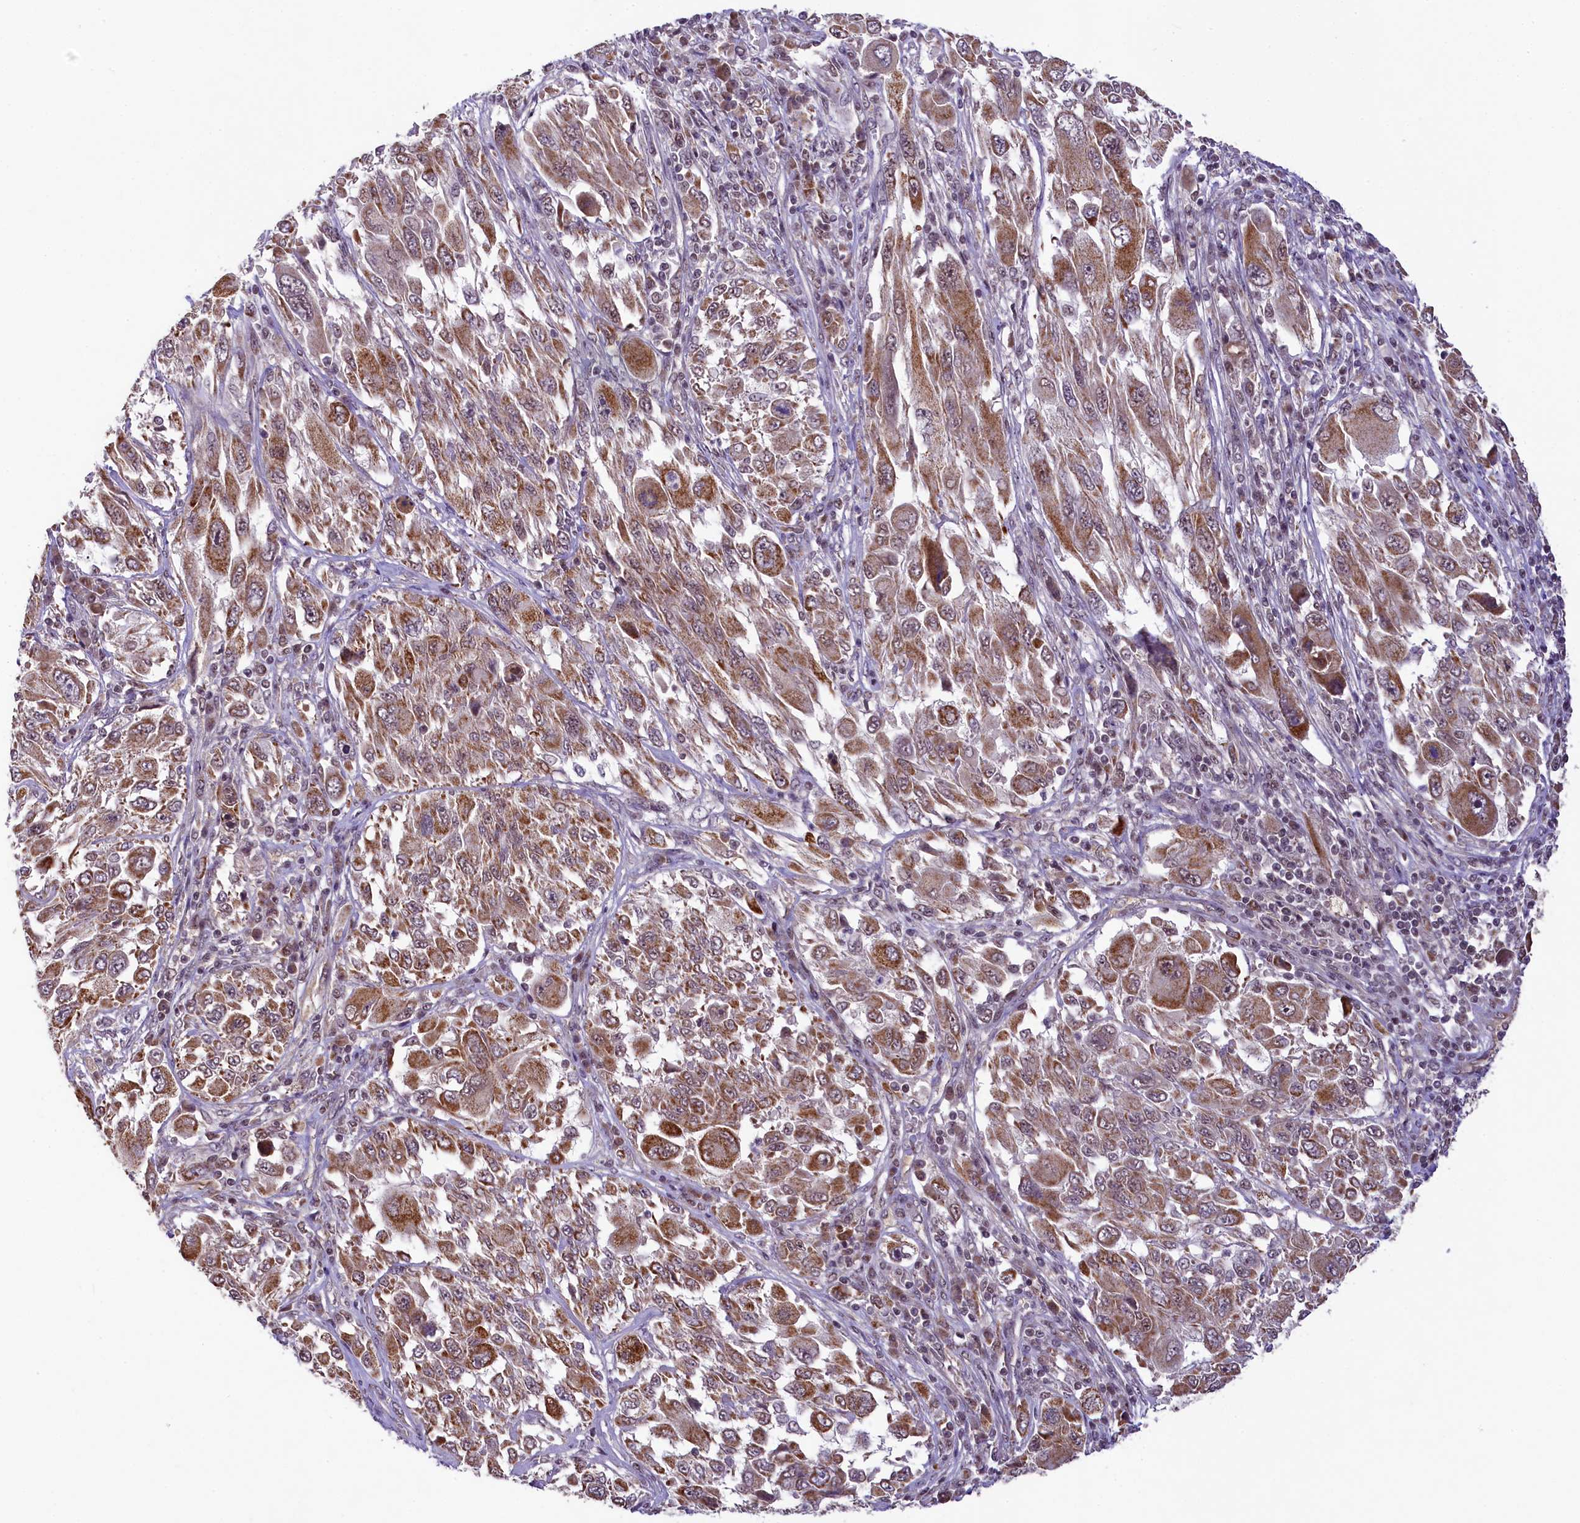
{"staining": {"intensity": "moderate", "quantity": ">75%", "location": "cytoplasmic/membranous"}, "tissue": "melanoma", "cell_type": "Tumor cells", "image_type": "cancer", "snomed": [{"axis": "morphology", "description": "Malignant melanoma, NOS"}, {"axis": "topography", "description": "Skin"}], "caption": "This photomicrograph reveals immunohistochemistry (IHC) staining of melanoma, with medium moderate cytoplasmic/membranous expression in about >75% of tumor cells.", "gene": "PAF1", "patient": {"sex": "female", "age": 91}}